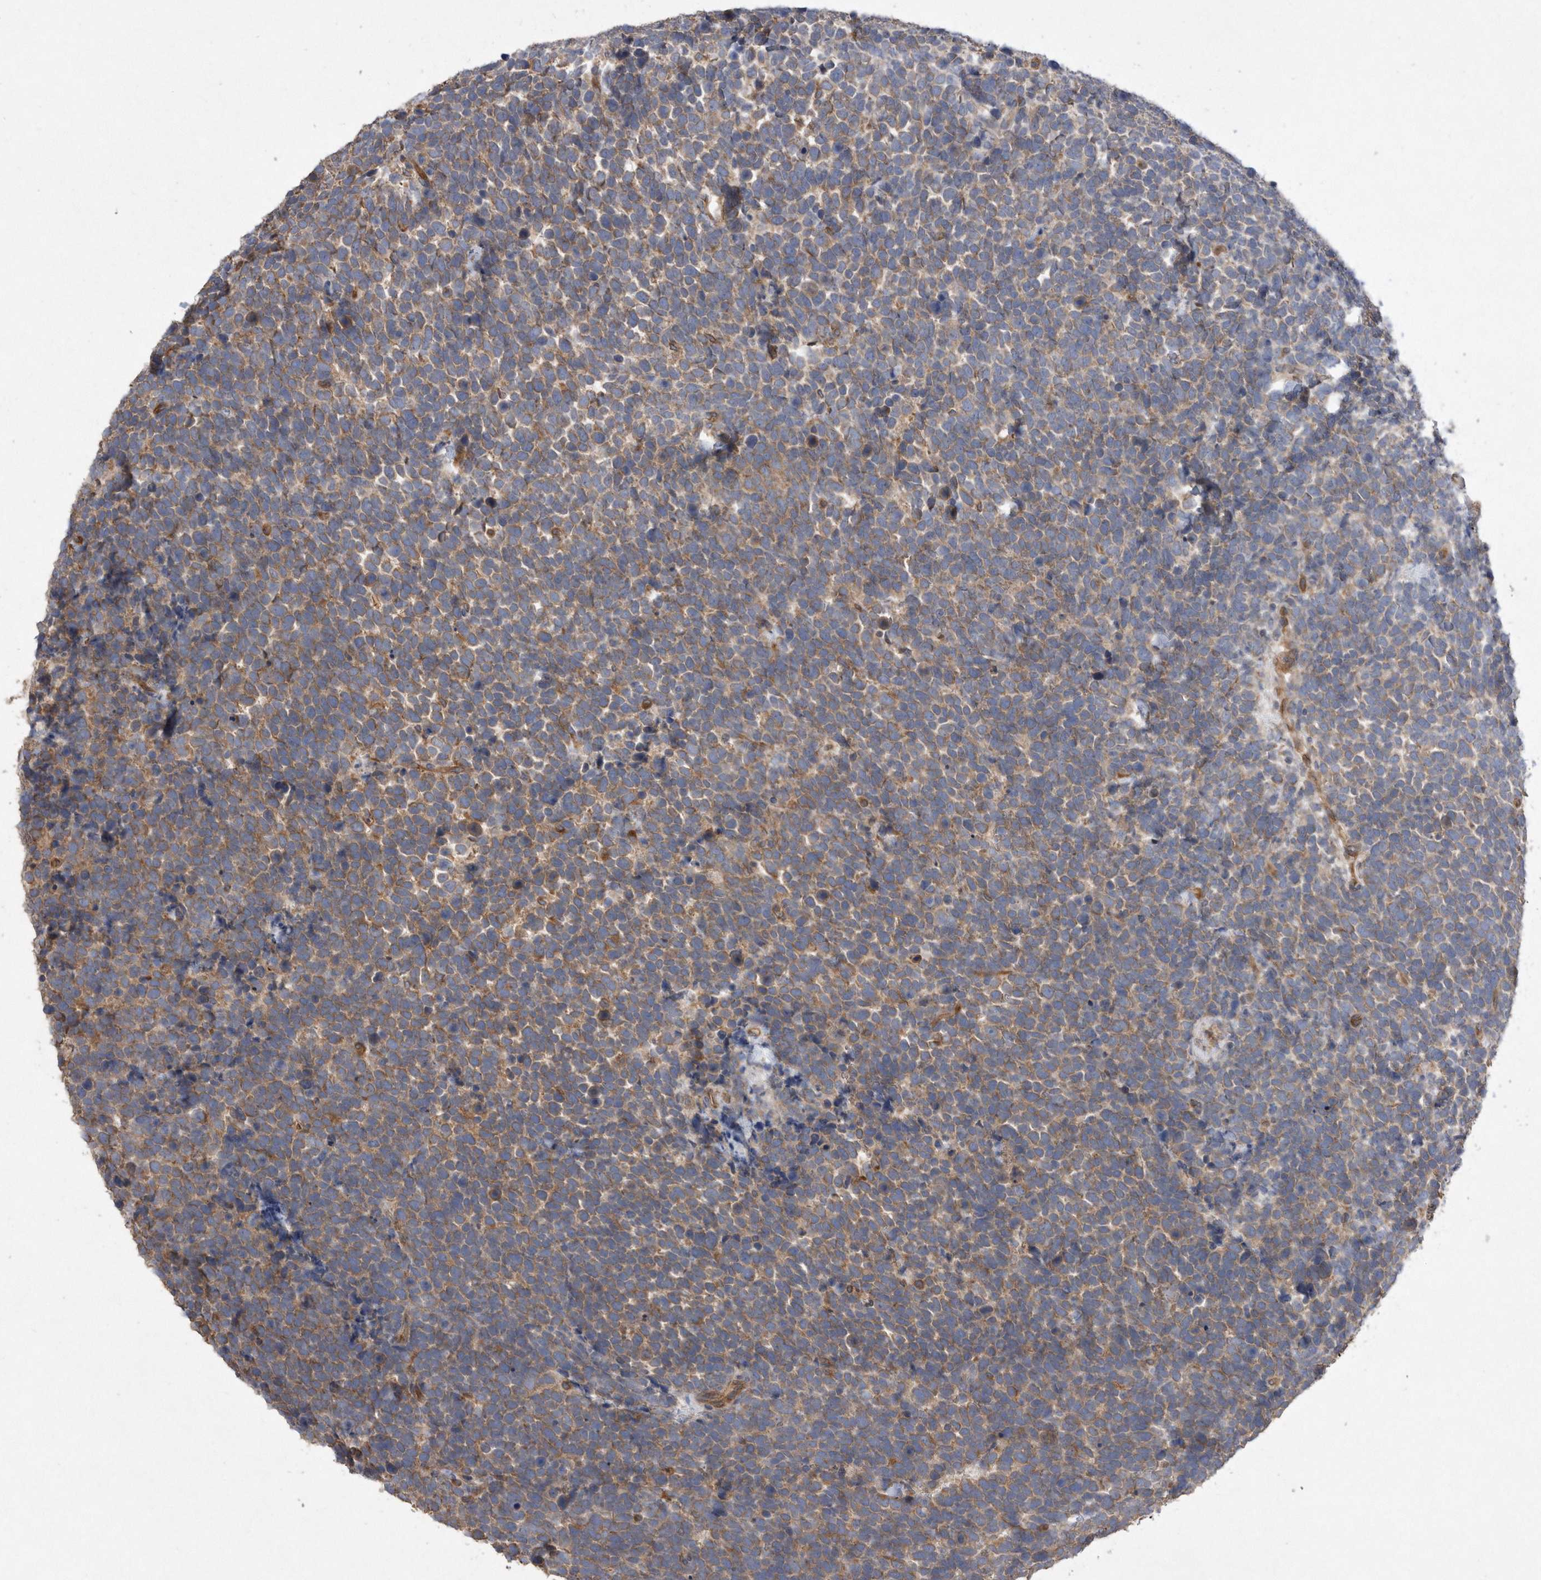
{"staining": {"intensity": "moderate", "quantity": "25%-75%", "location": "cytoplasmic/membranous"}, "tissue": "urothelial cancer", "cell_type": "Tumor cells", "image_type": "cancer", "snomed": [{"axis": "morphology", "description": "Urothelial carcinoma, High grade"}, {"axis": "topography", "description": "Urinary bladder"}], "caption": "A photomicrograph of high-grade urothelial carcinoma stained for a protein reveals moderate cytoplasmic/membranous brown staining in tumor cells. Using DAB (3,3'-diaminobenzidine) (brown) and hematoxylin (blue) stains, captured at high magnification using brightfield microscopy.", "gene": "PON2", "patient": {"sex": "female", "age": 82}}